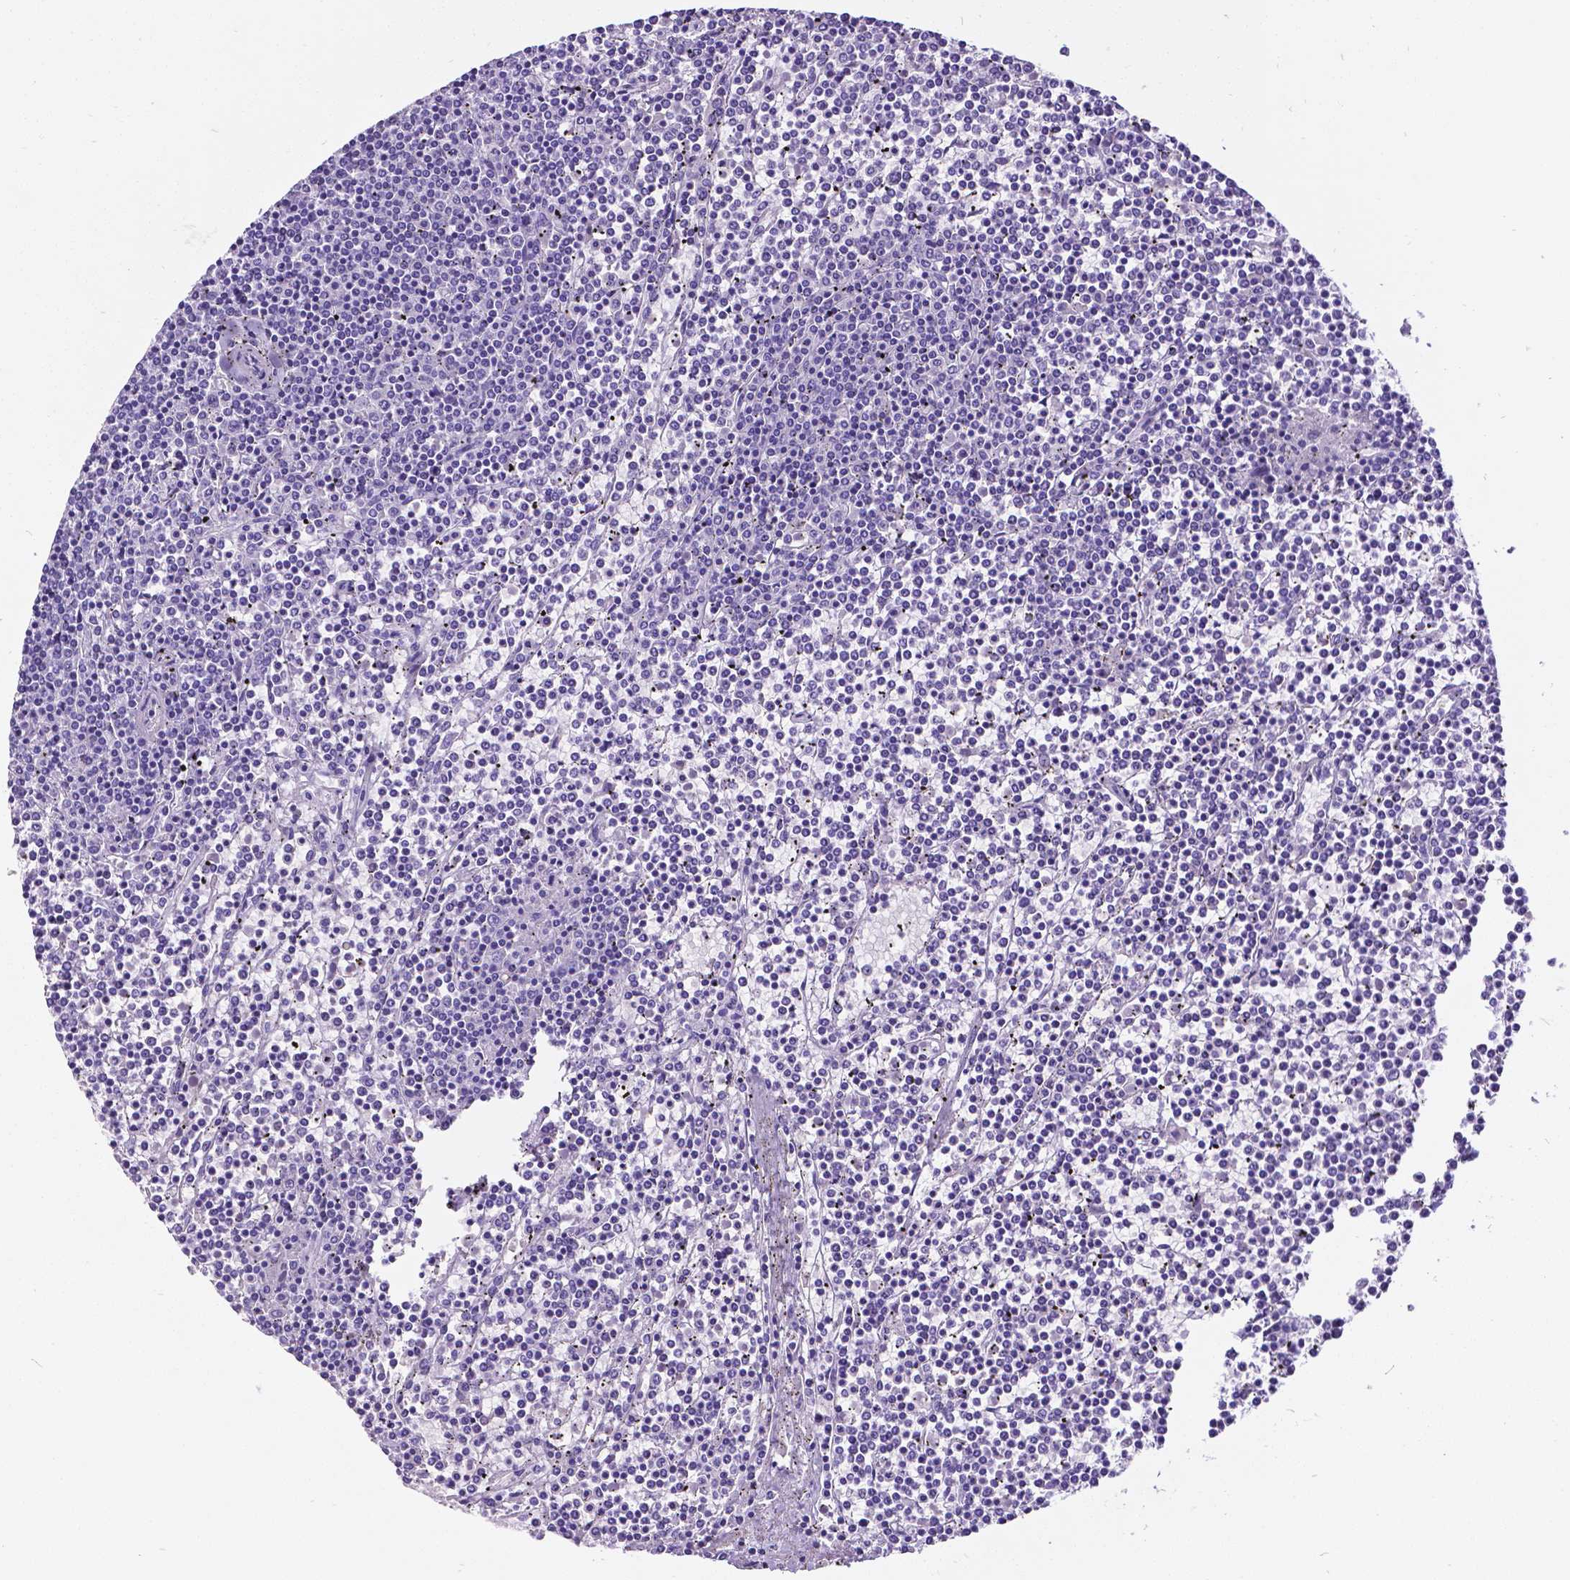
{"staining": {"intensity": "negative", "quantity": "none", "location": "none"}, "tissue": "lymphoma", "cell_type": "Tumor cells", "image_type": "cancer", "snomed": [{"axis": "morphology", "description": "Malignant lymphoma, non-Hodgkin's type, Low grade"}, {"axis": "topography", "description": "Spleen"}], "caption": "IHC of human malignant lymphoma, non-Hodgkin's type (low-grade) demonstrates no positivity in tumor cells.", "gene": "SATB2", "patient": {"sex": "female", "age": 19}}